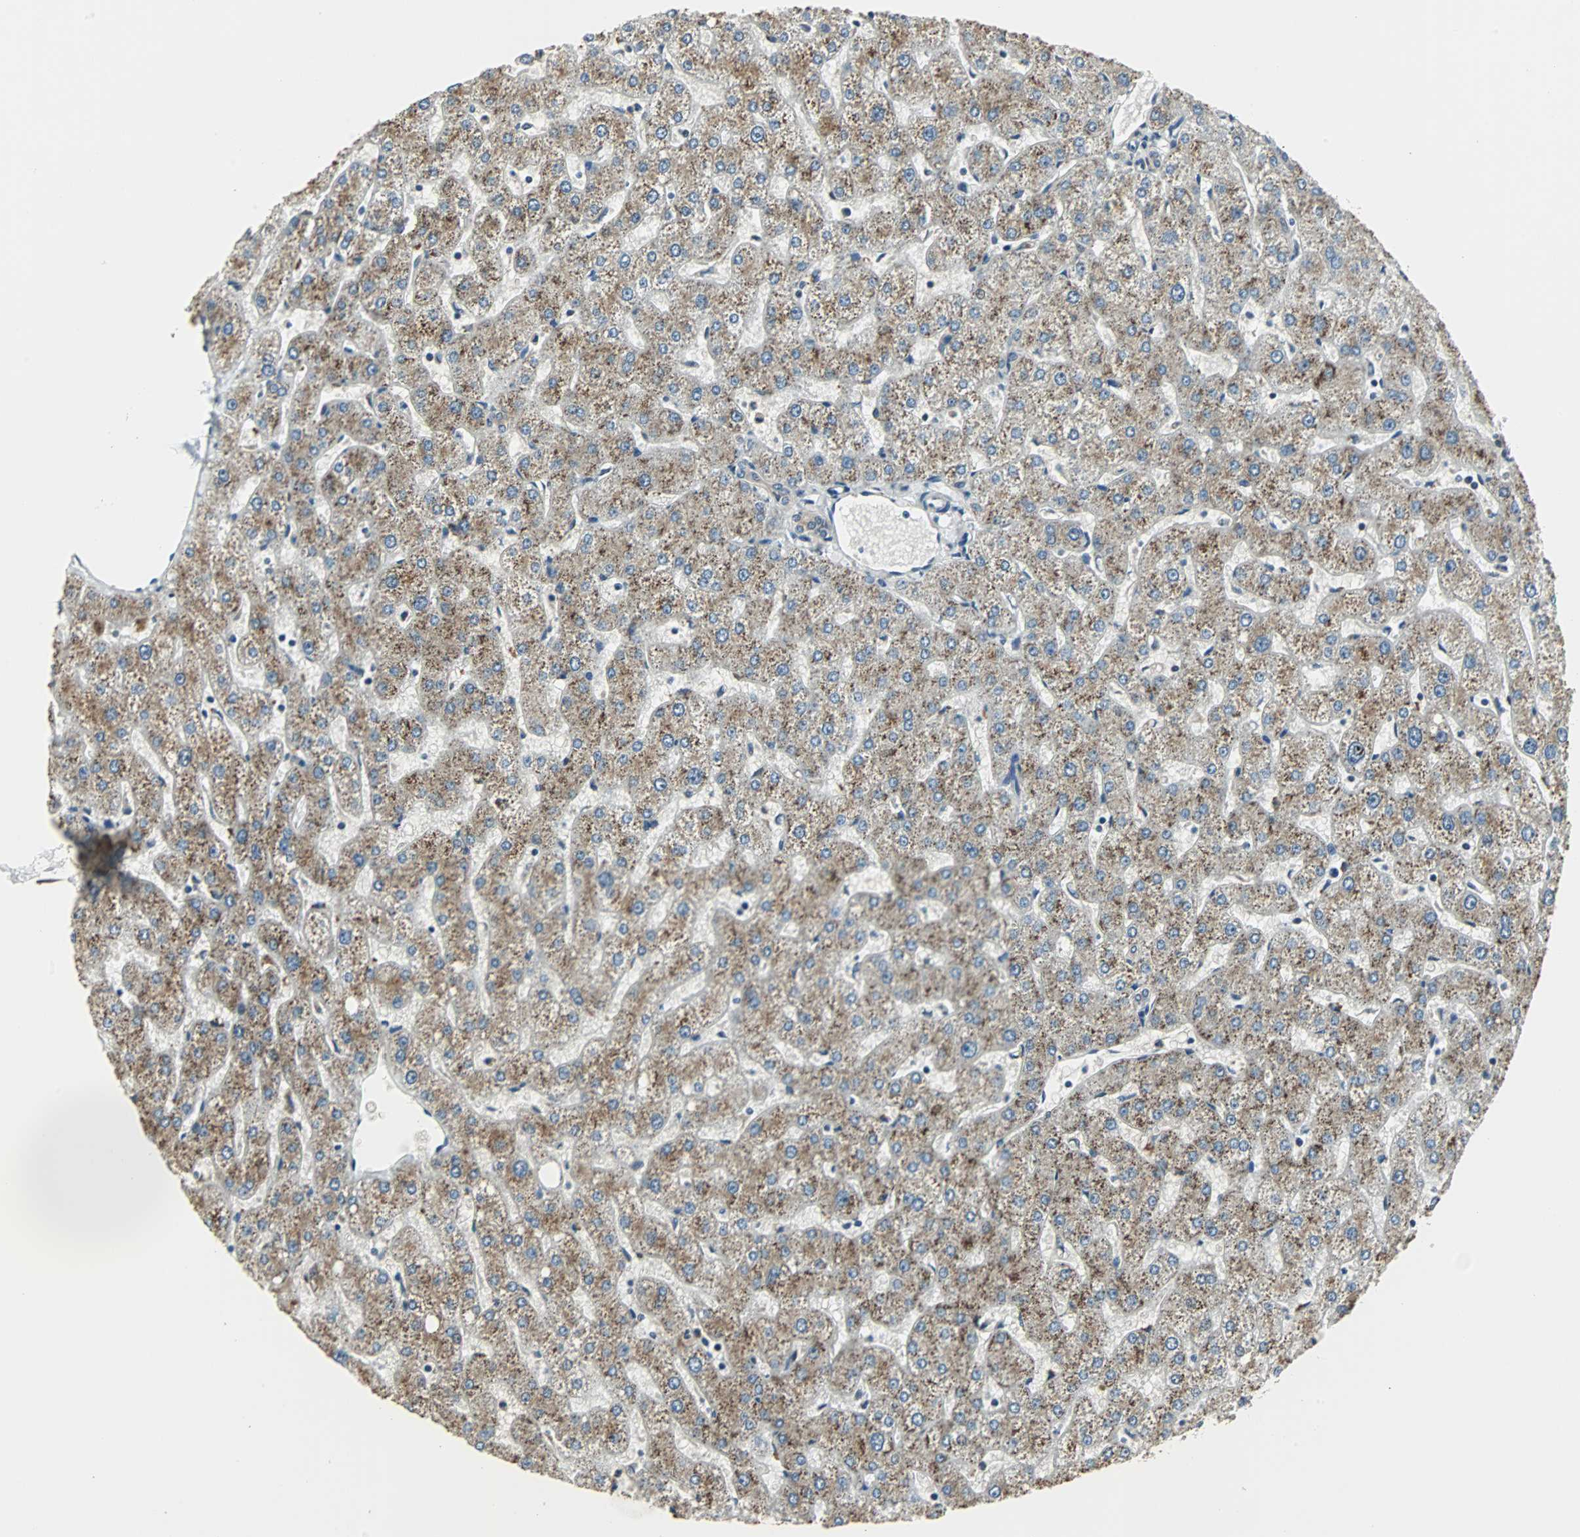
{"staining": {"intensity": "weak", "quantity": "25%-75%", "location": "cytoplasmic/membranous"}, "tissue": "liver", "cell_type": "Cholangiocytes", "image_type": "normal", "snomed": [{"axis": "morphology", "description": "Normal tissue, NOS"}, {"axis": "topography", "description": "Liver"}], "caption": "IHC (DAB (3,3'-diaminobenzidine)) staining of normal liver reveals weak cytoplasmic/membranous protein expression in approximately 25%-75% of cholangiocytes.", "gene": "MED4", "patient": {"sex": "male", "age": 67}}